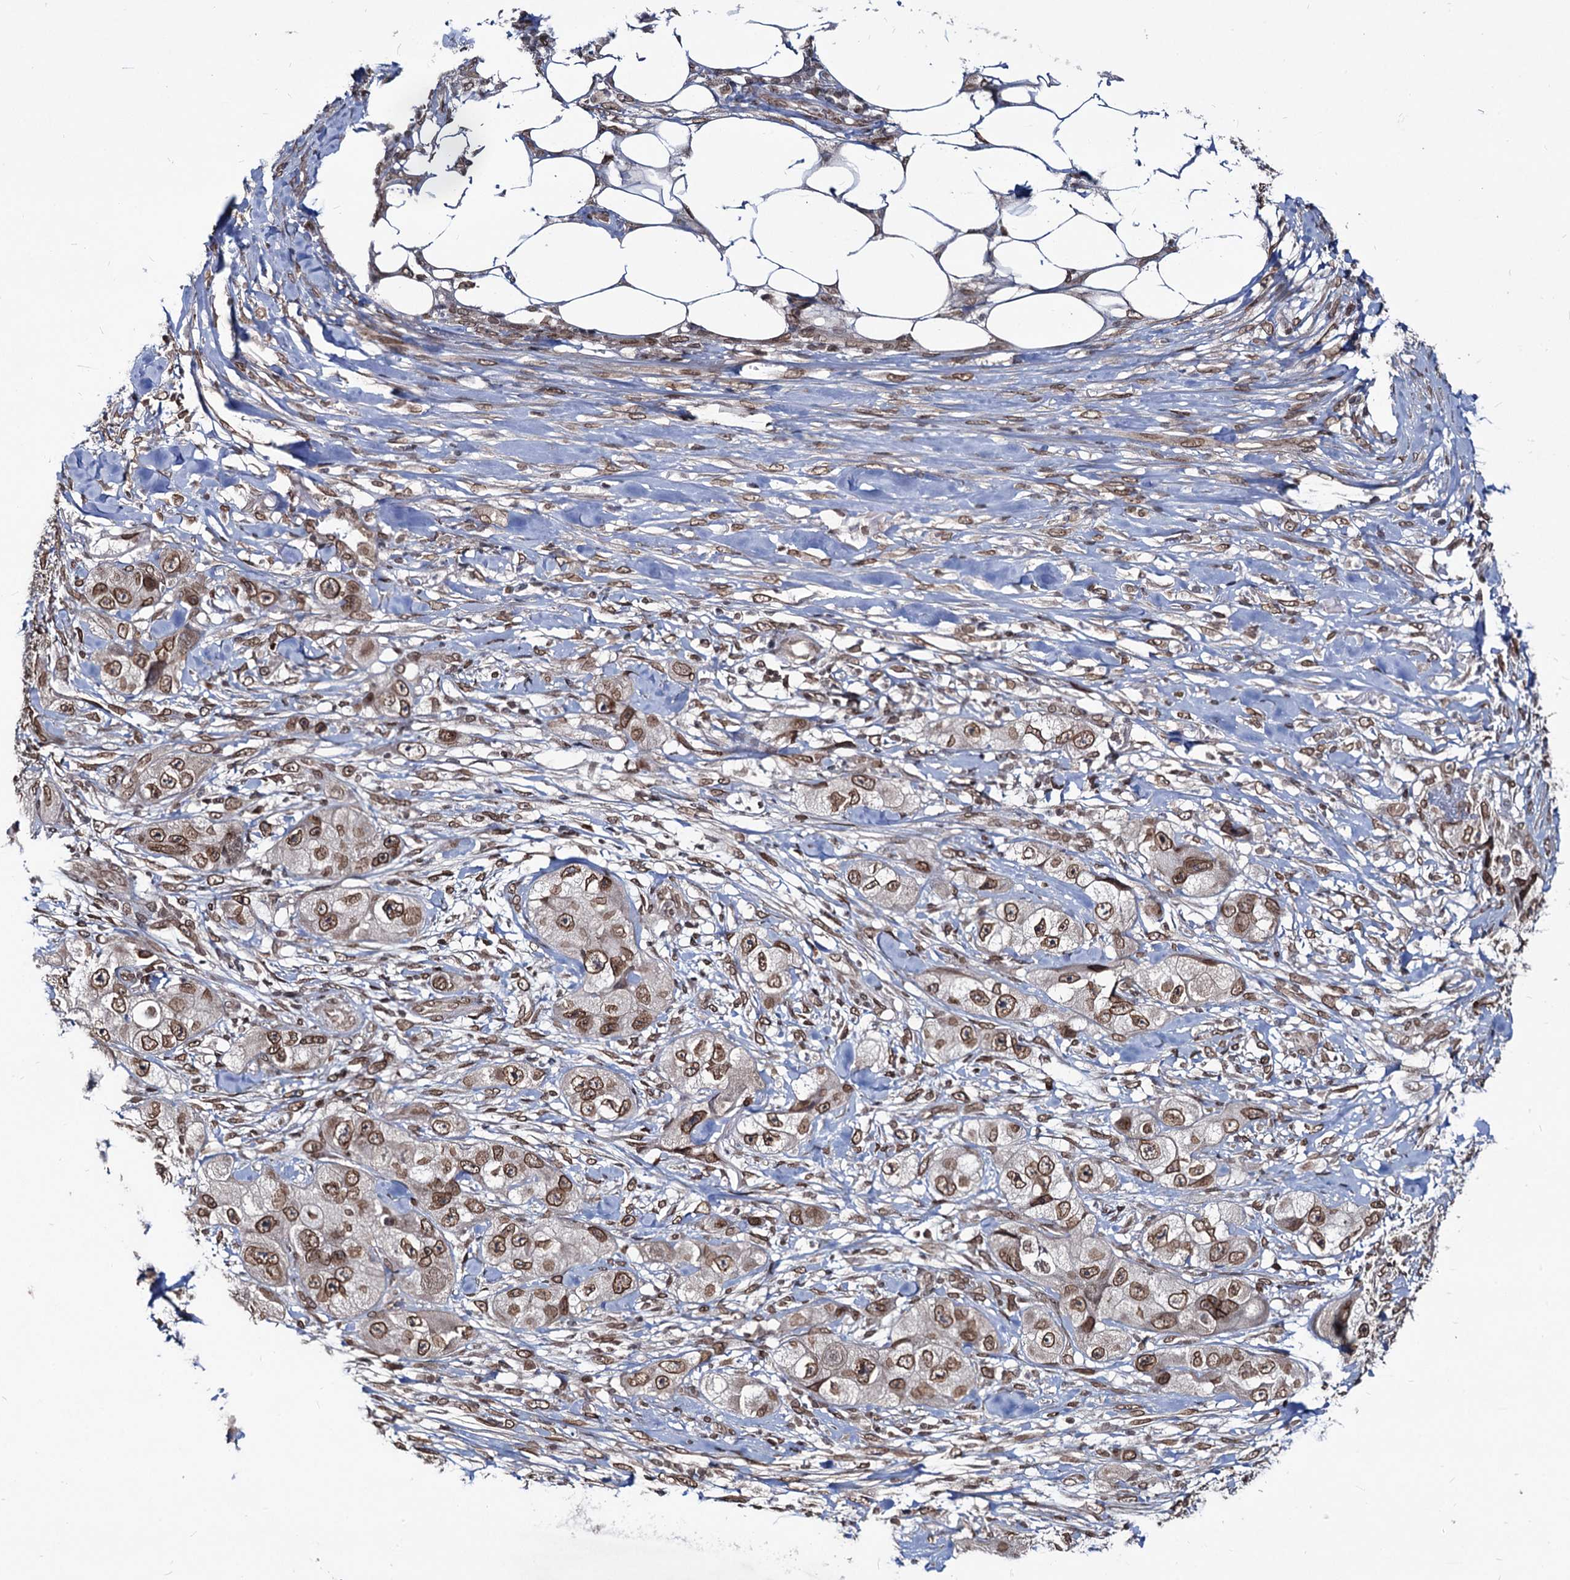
{"staining": {"intensity": "moderate", "quantity": ">75%", "location": "cytoplasmic/membranous,nuclear"}, "tissue": "skin cancer", "cell_type": "Tumor cells", "image_type": "cancer", "snomed": [{"axis": "morphology", "description": "Squamous cell carcinoma, NOS"}, {"axis": "topography", "description": "Skin"}, {"axis": "topography", "description": "Subcutis"}], "caption": "Immunohistochemical staining of human skin cancer demonstrates moderate cytoplasmic/membranous and nuclear protein staining in approximately >75% of tumor cells.", "gene": "RNF6", "patient": {"sex": "male", "age": 73}}